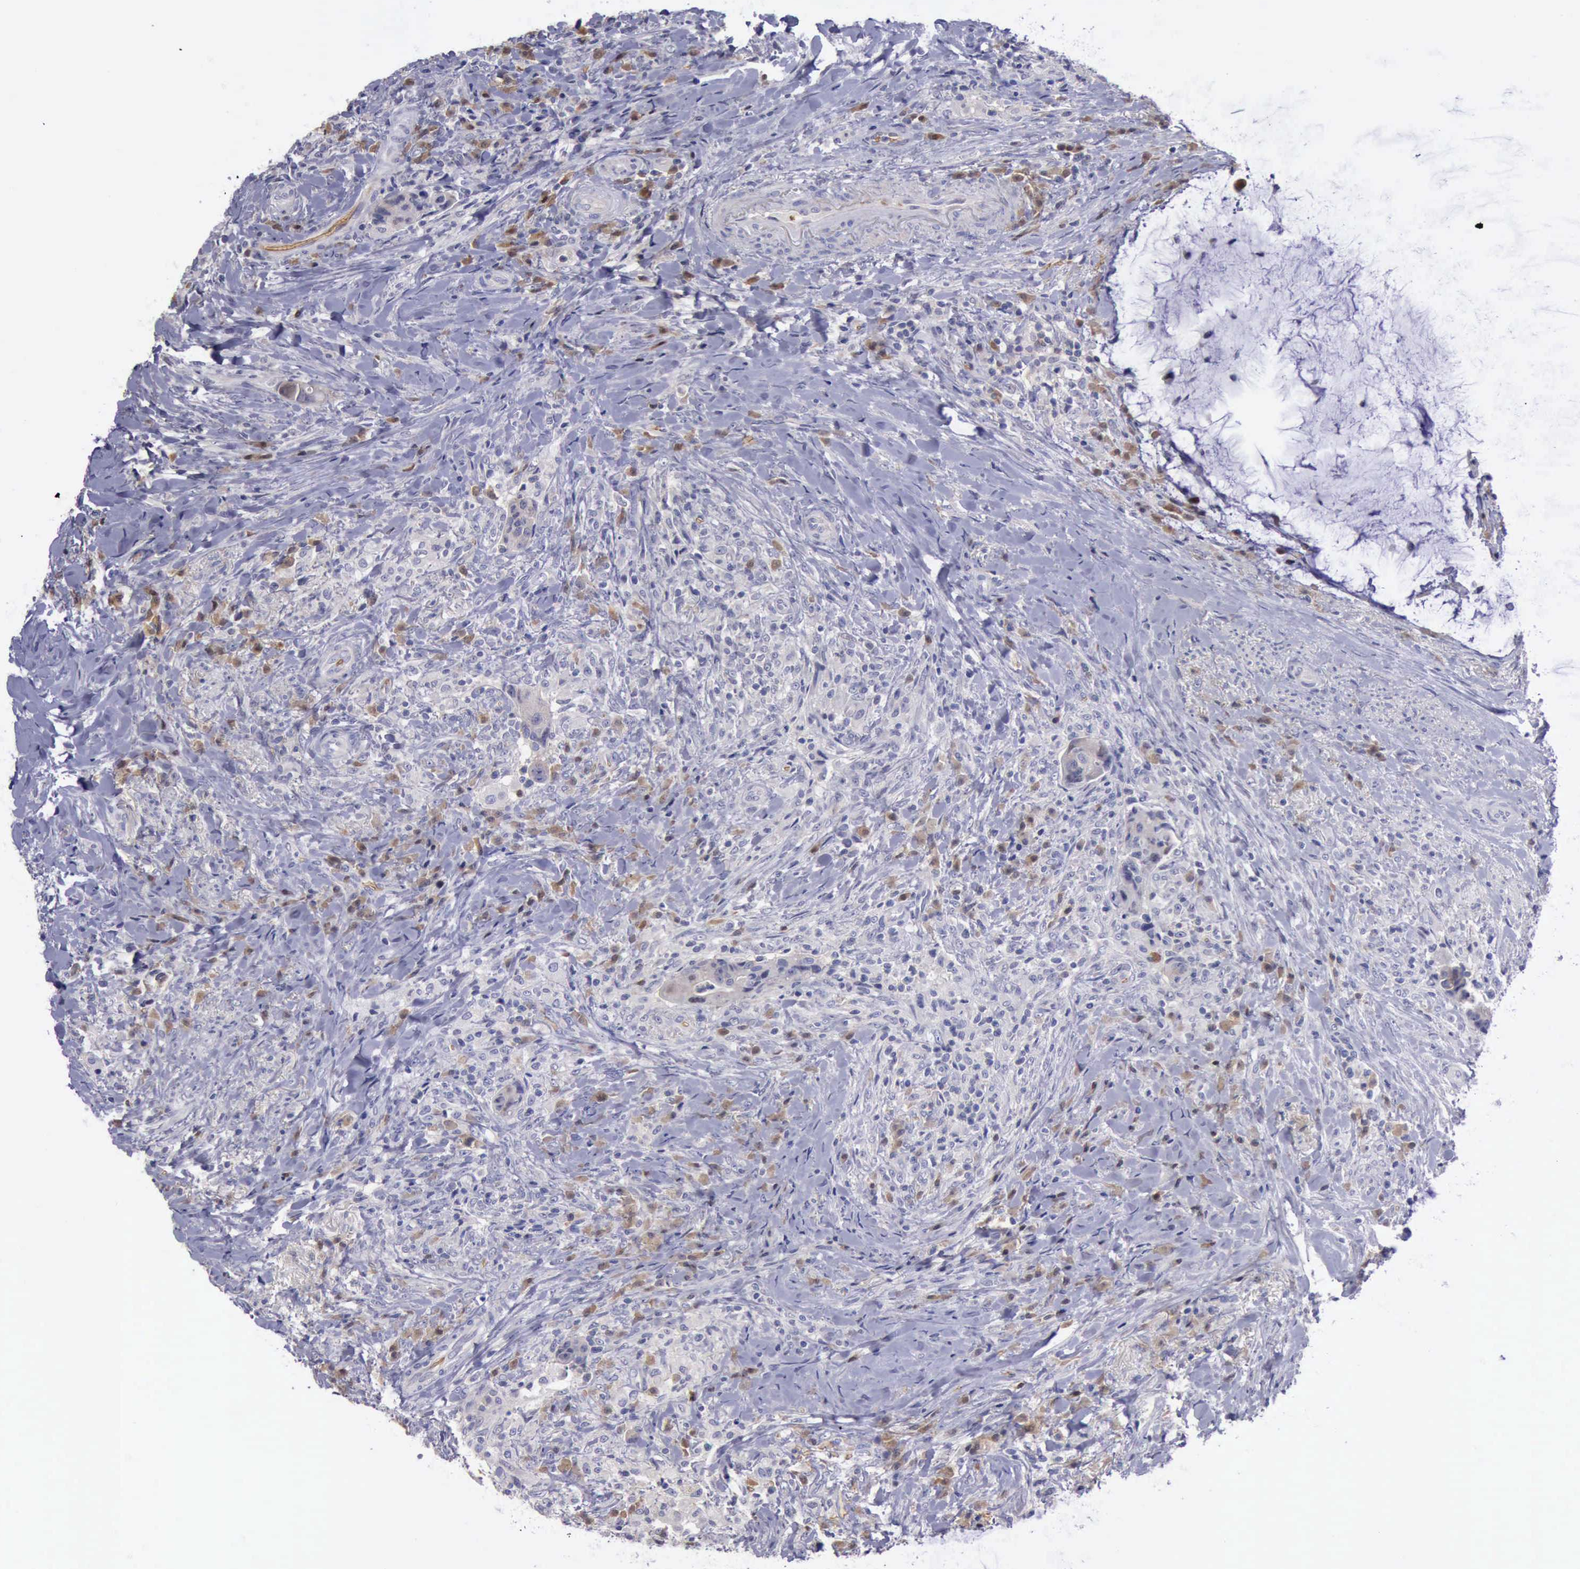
{"staining": {"intensity": "negative", "quantity": "none", "location": "none"}, "tissue": "colorectal cancer", "cell_type": "Tumor cells", "image_type": "cancer", "snomed": [{"axis": "morphology", "description": "Adenocarcinoma, NOS"}, {"axis": "topography", "description": "Rectum"}], "caption": "This is an immunohistochemistry (IHC) micrograph of colorectal adenocarcinoma. There is no expression in tumor cells.", "gene": "CEP128", "patient": {"sex": "female", "age": 71}}